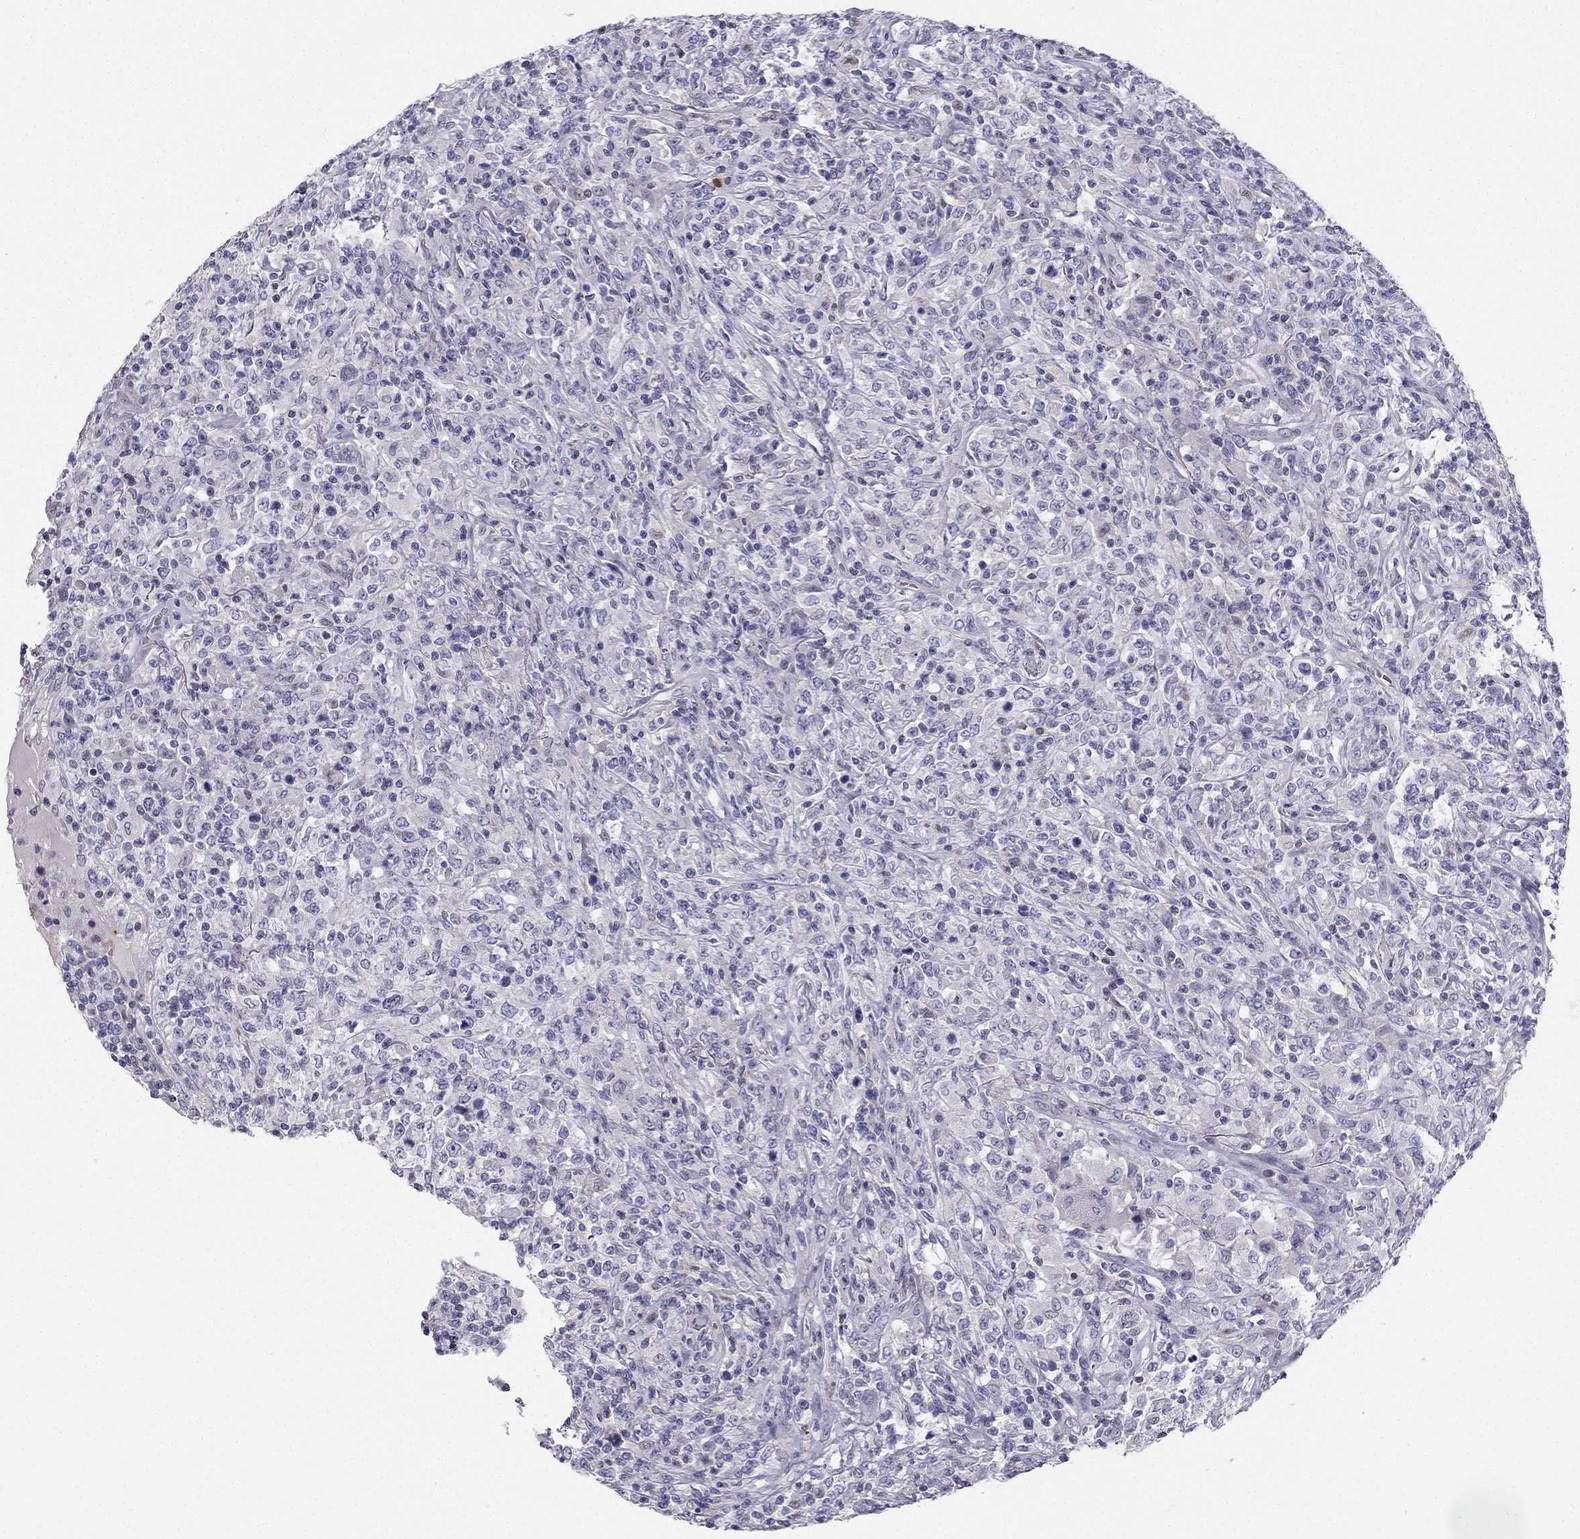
{"staining": {"intensity": "negative", "quantity": "none", "location": "none"}, "tissue": "lymphoma", "cell_type": "Tumor cells", "image_type": "cancer", "snomed": [{"axis": "morphology", "description": "Malignant lymphoma, non-Hodgkin's type, High grade"}, {"axis": "topography", "description": "Lung"}], "caption": "This is a image of immunohistochemistry (IHC) staining of malignant lymphoma, non-Hodgkin's type (high-grade), which shows no staining in tumor cells.", "gene": "RSPH14", "patient": {"sex": "male", "age": 79}}